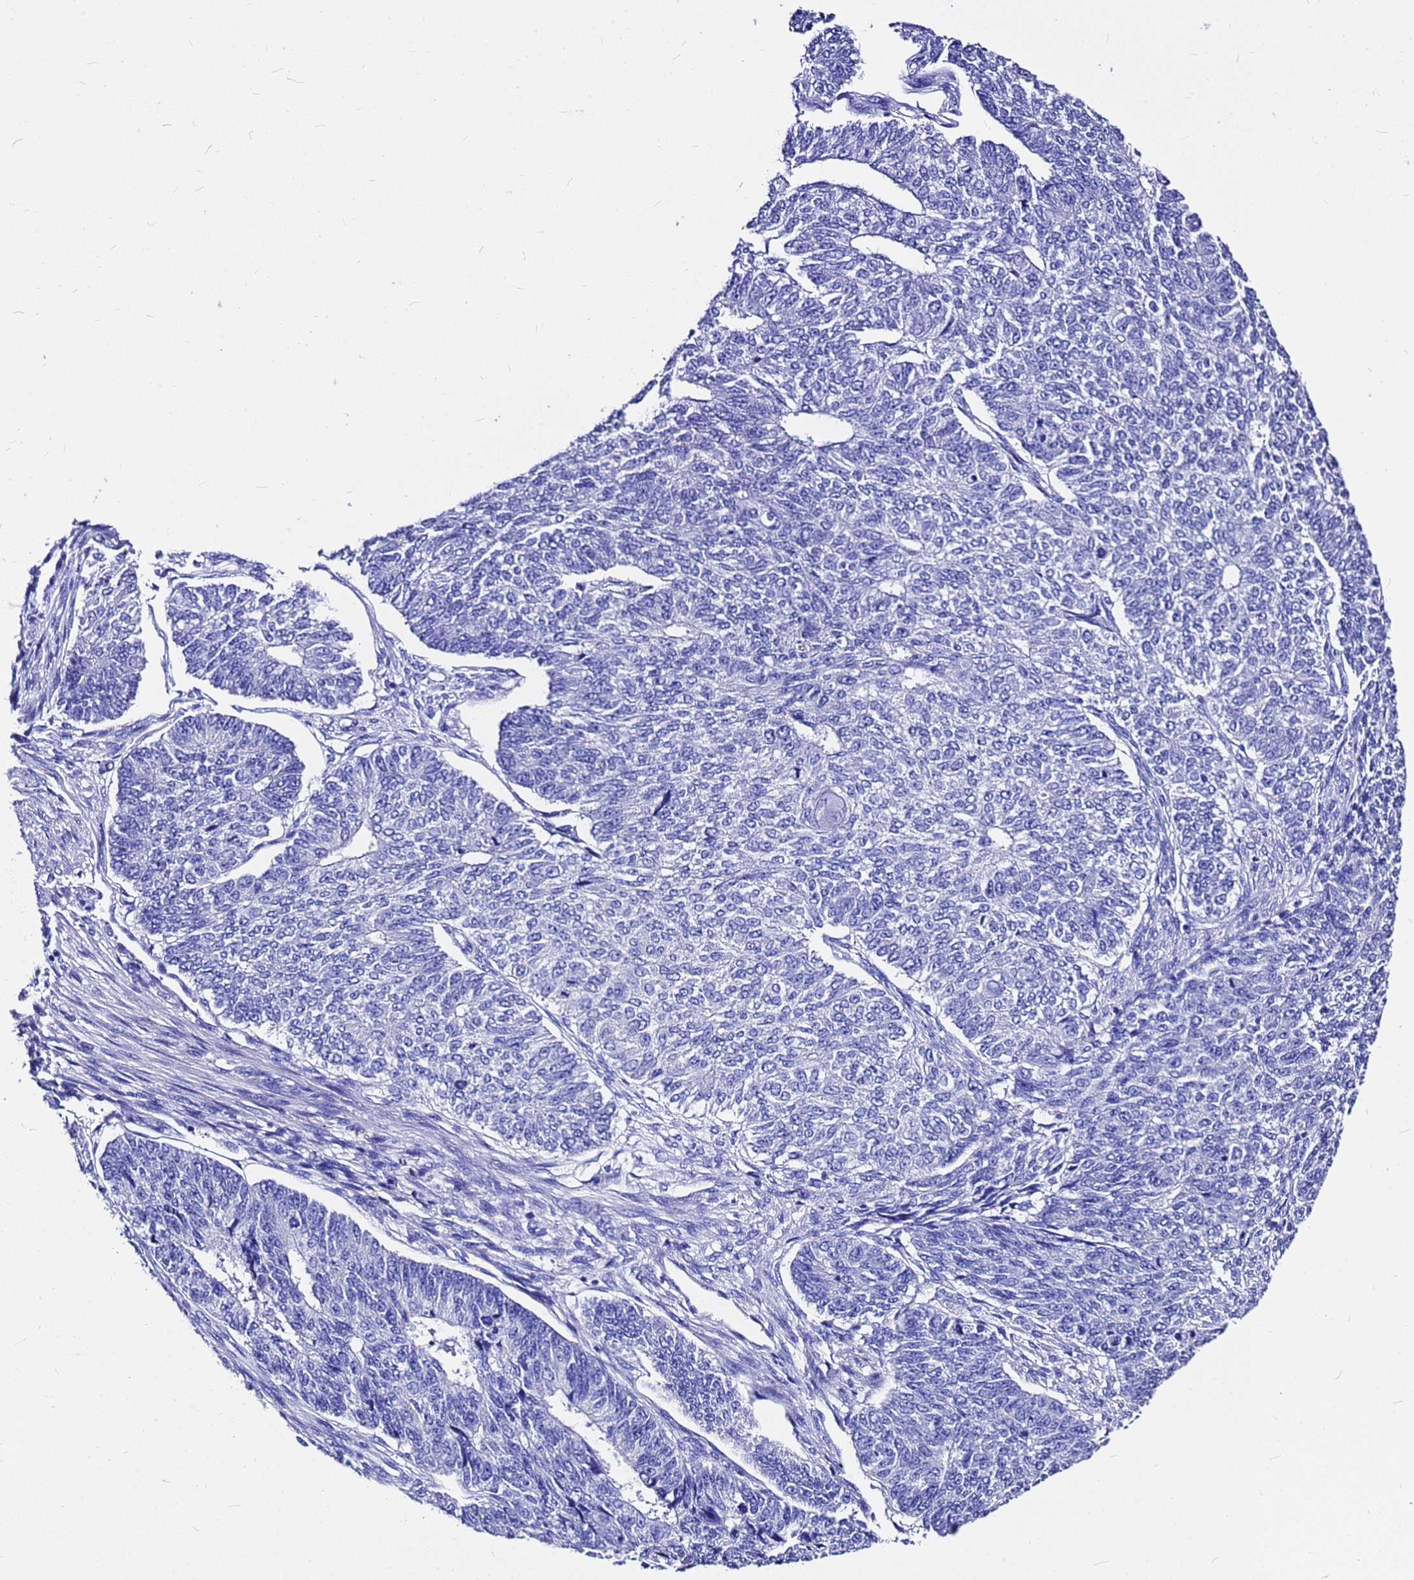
{"staining": {"intensity": "negative", "quantity": "none", "location": "none"}, "tissue": "endometrial cancer", "cell_type": "Tumor cells", "image_type": "cancer", "snomed": [{"axis": "morphology", "description": "Adenocarcinoma, NOS"}, {"axis": "topography", "description": "Endometrium"}], "caption": "An immunohistochemistry (IHC) histopathology image of endometrial adenocarcinoma is shown. There is no staining in tumor cells of endometrial adenocarcinoma.", "gene": "HERC4", "patient": {"sex": "female", "age": 32}}